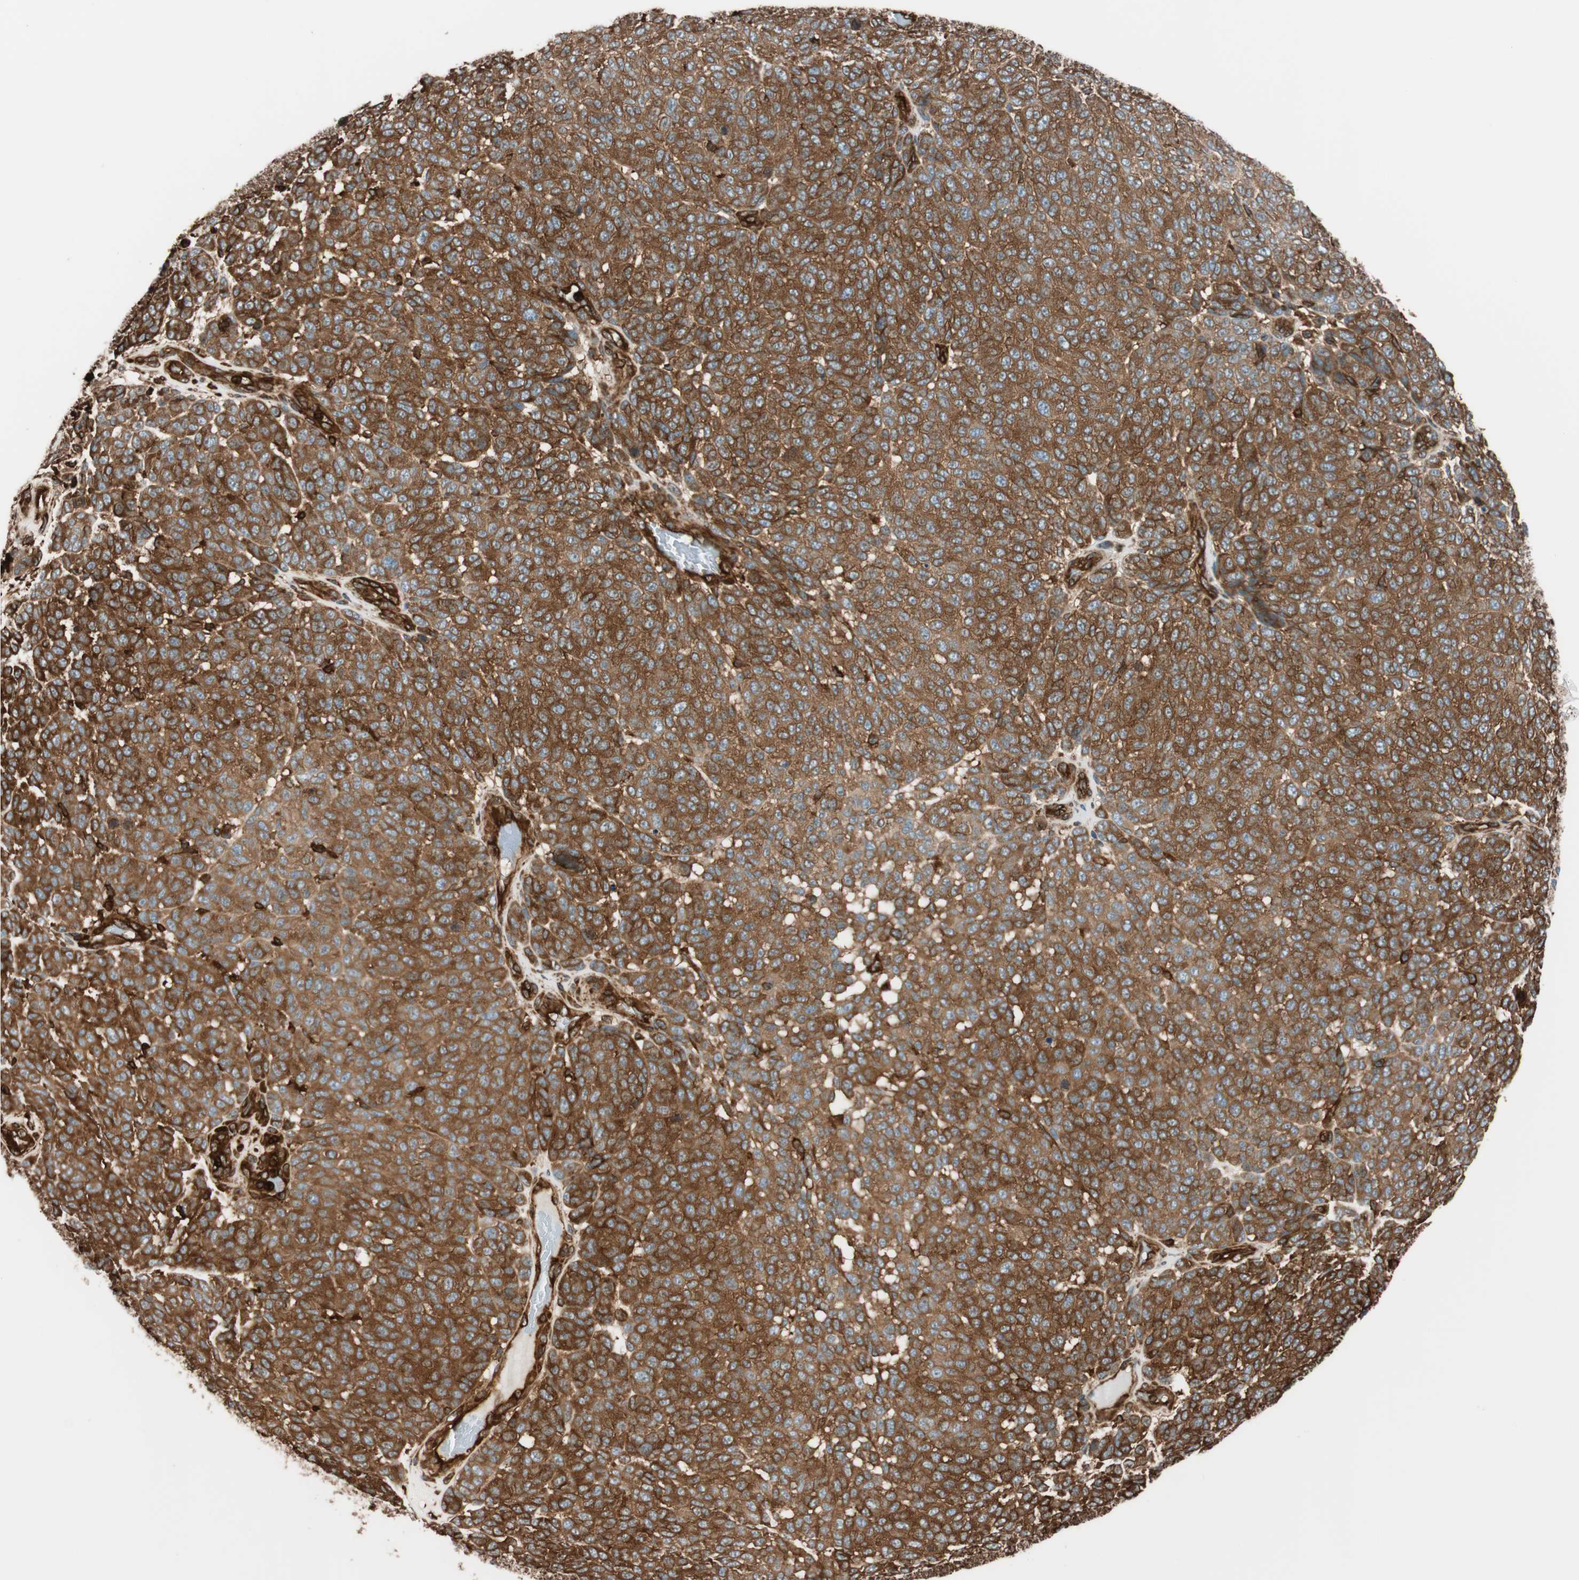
{"staining": {"intensity": "strong", "quantity": ">75%", "location": "cytoplasmic/membranous"}, "tissue": "melanoma", "cell_type": "Tumor cells", "image_type": "cancer", "snomed": [{"axis": "morphology", "description": "Malignant melanoma, NOS"}, {"axis": "topography", "description": "Skin"}], "caption": "Immunohistochemistry (IHC) staining of malignant melanoma, which exhibits high levels of strong cytoplasmic/membranous expression in approximately >75% of tumor cells indicating strong cytoplasmic/membranous protein staining. The staining was performed using DAB (3,3'-diaminobenzidine) (brown) for protein detection and nuclei were counterstained in hematoxylin (blue).", "gene": "VASP", "patient": {"sex": "male", "age": 59}}